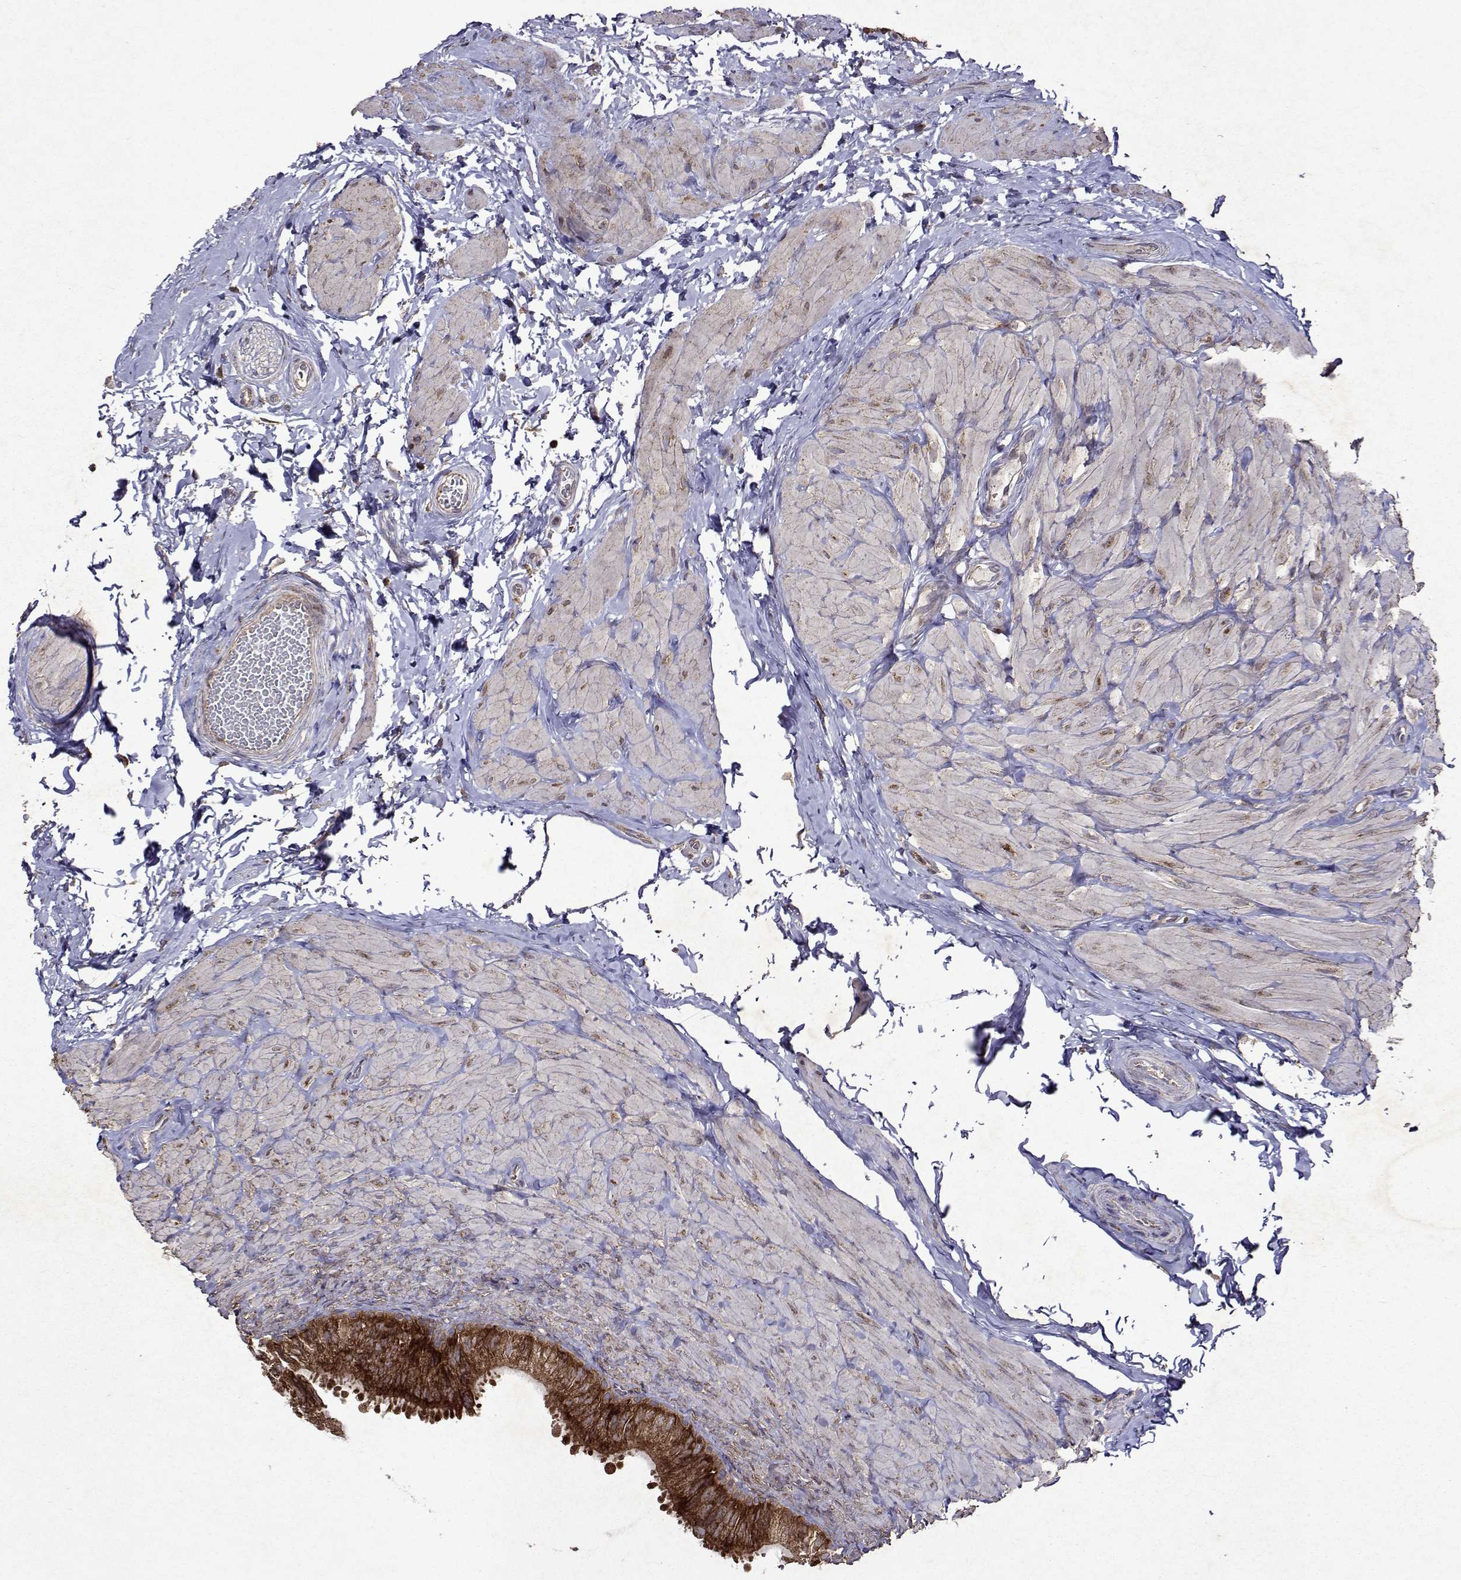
{"staining": {"intensity": "strong", "quantity": ">75%", "location": "cytoplasmic/membranous"}, "tissue": "epididymis", "cell_type": "Glandular cells", "image_type": "normal", "snomed": [{"axis": "morphology", "description": "Normal tissue, NOS"}, {"axis": "topography", "description": "Epididymis, spermatic cord, NOS"}, {"axis": "topography", "description": "Epididymis"}, {"axis": "topography", "description": "Peripheral nerve tissue"}], "caption": "Protein analysis of benign epididymis reveals strong cytoplasmic/membranous positivity in about >75% of glandular cells.", "gene": "TARBP2", "patient": {"sex": "male", "age": 29}}